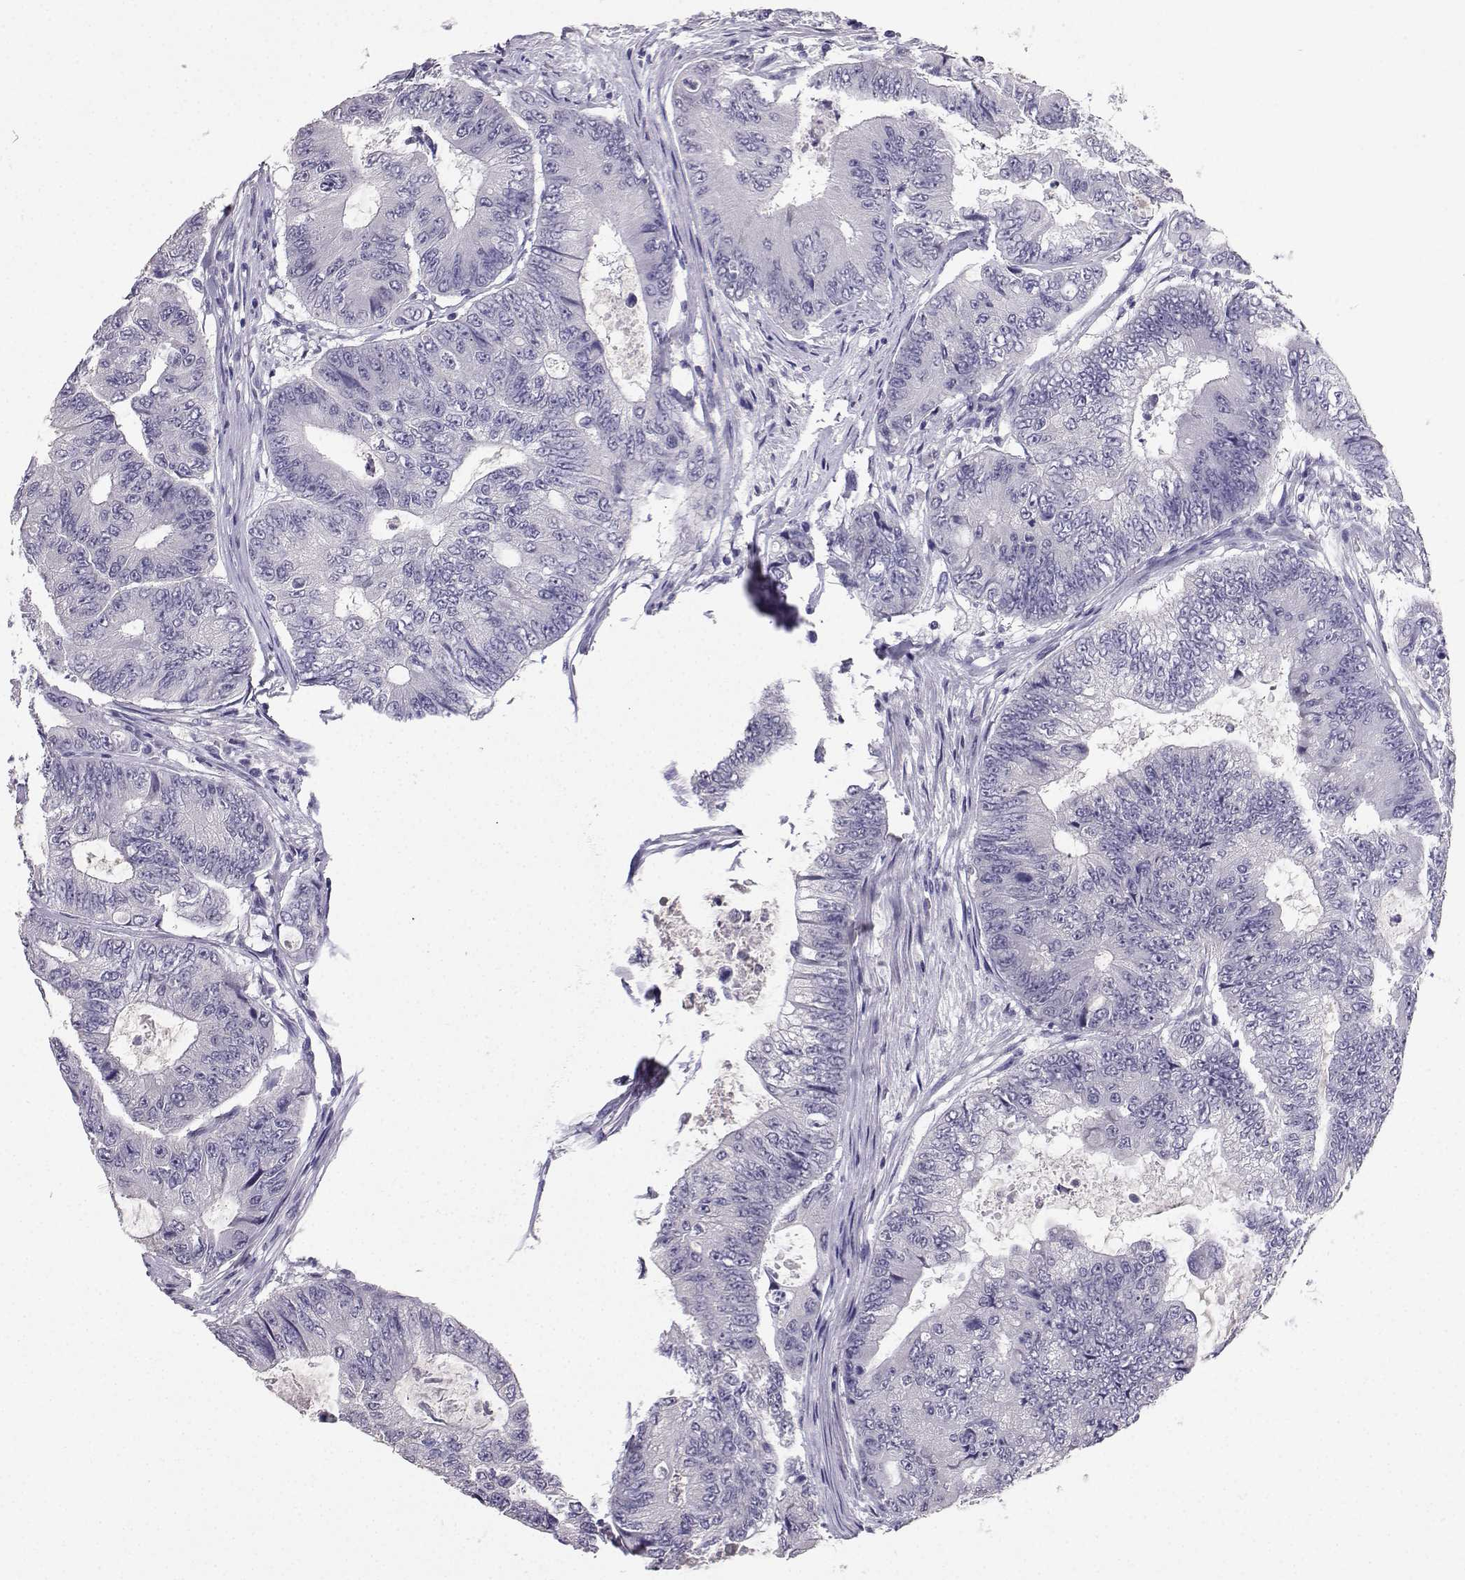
{"staining": {"intensity": "negative", "quantity": "none", "location": "none"}, "tissue": "colorectal cancer", "cell_type": "Tumor cells", "image_type": "cancer", "snomed": [{"axis": "morphology", "description": "Adenocarcinoma, NOS"}, {"axis": "topography", "description": "Colon"}], "caption": "IHC image of human colorectal cancer (adenocarcinoma) stained for a protein (brown), which displays no staining in tumor cells. (Immunohistochemistry (ihc), brightfield microscopy, high magnification).", "gene": "SPAG11B", "patient": {"sex": "female", "age": 48}}